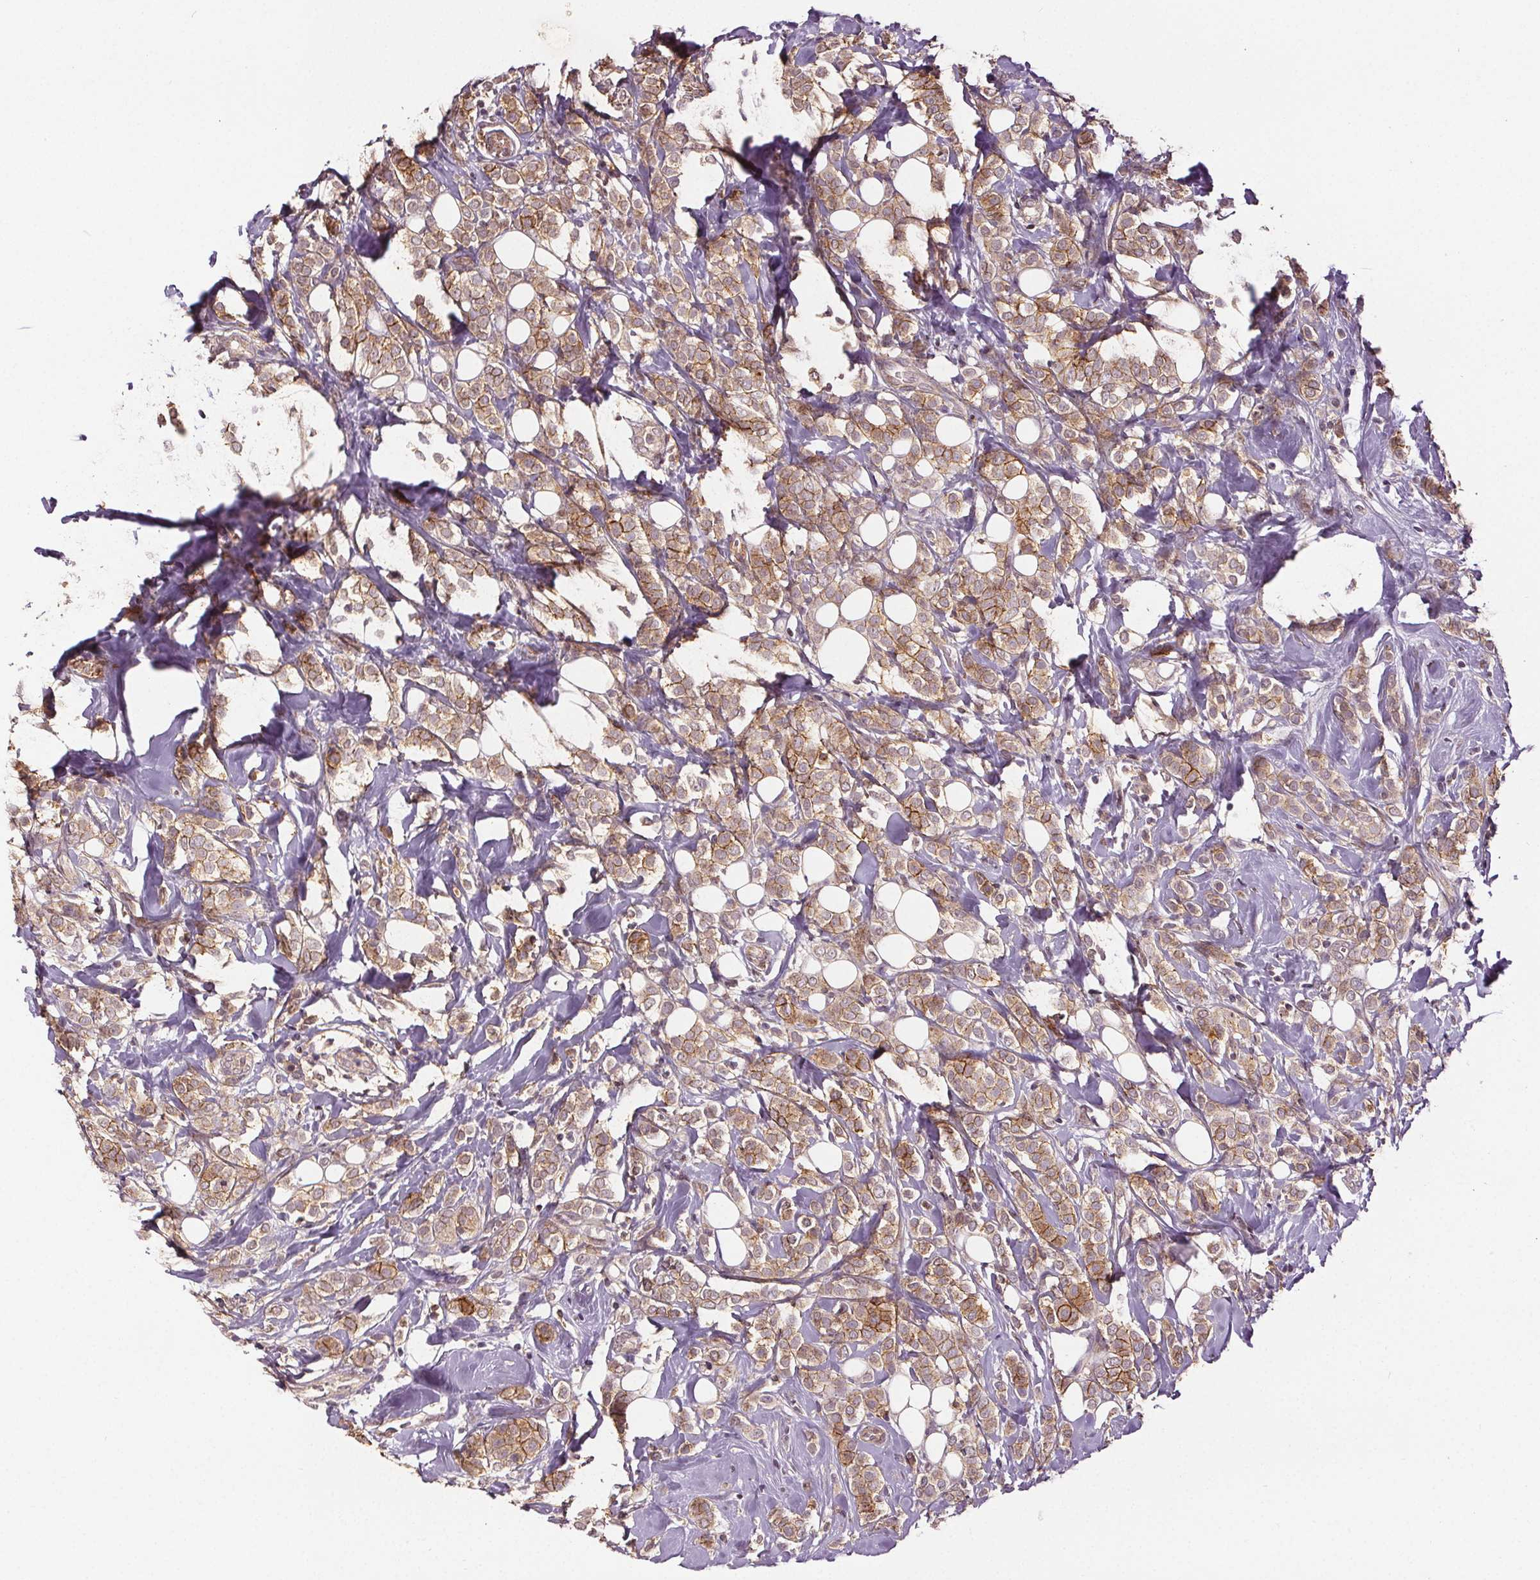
{"staining": {"intensity": "moderate", "quantity": ">75%", "location": "cytoplasmic/membranous"}, "tissue": "breast cancer", "cell_type": "Tumor cells", "image_type": "cancer", "snomed": [{"axis": "morphology", "description": "Lobular carcinoma"}, {"axis": "topography", "description": "Breast"}], "caption": "Brown immunohistochemical staining in human lobular carcinoma (breast) reveals moderate cytoplasmic/membranous positivity in approximately >75% of tumor cells.", "gene": "EPHB3", "patient": {"sex": "female", "age": 49}}